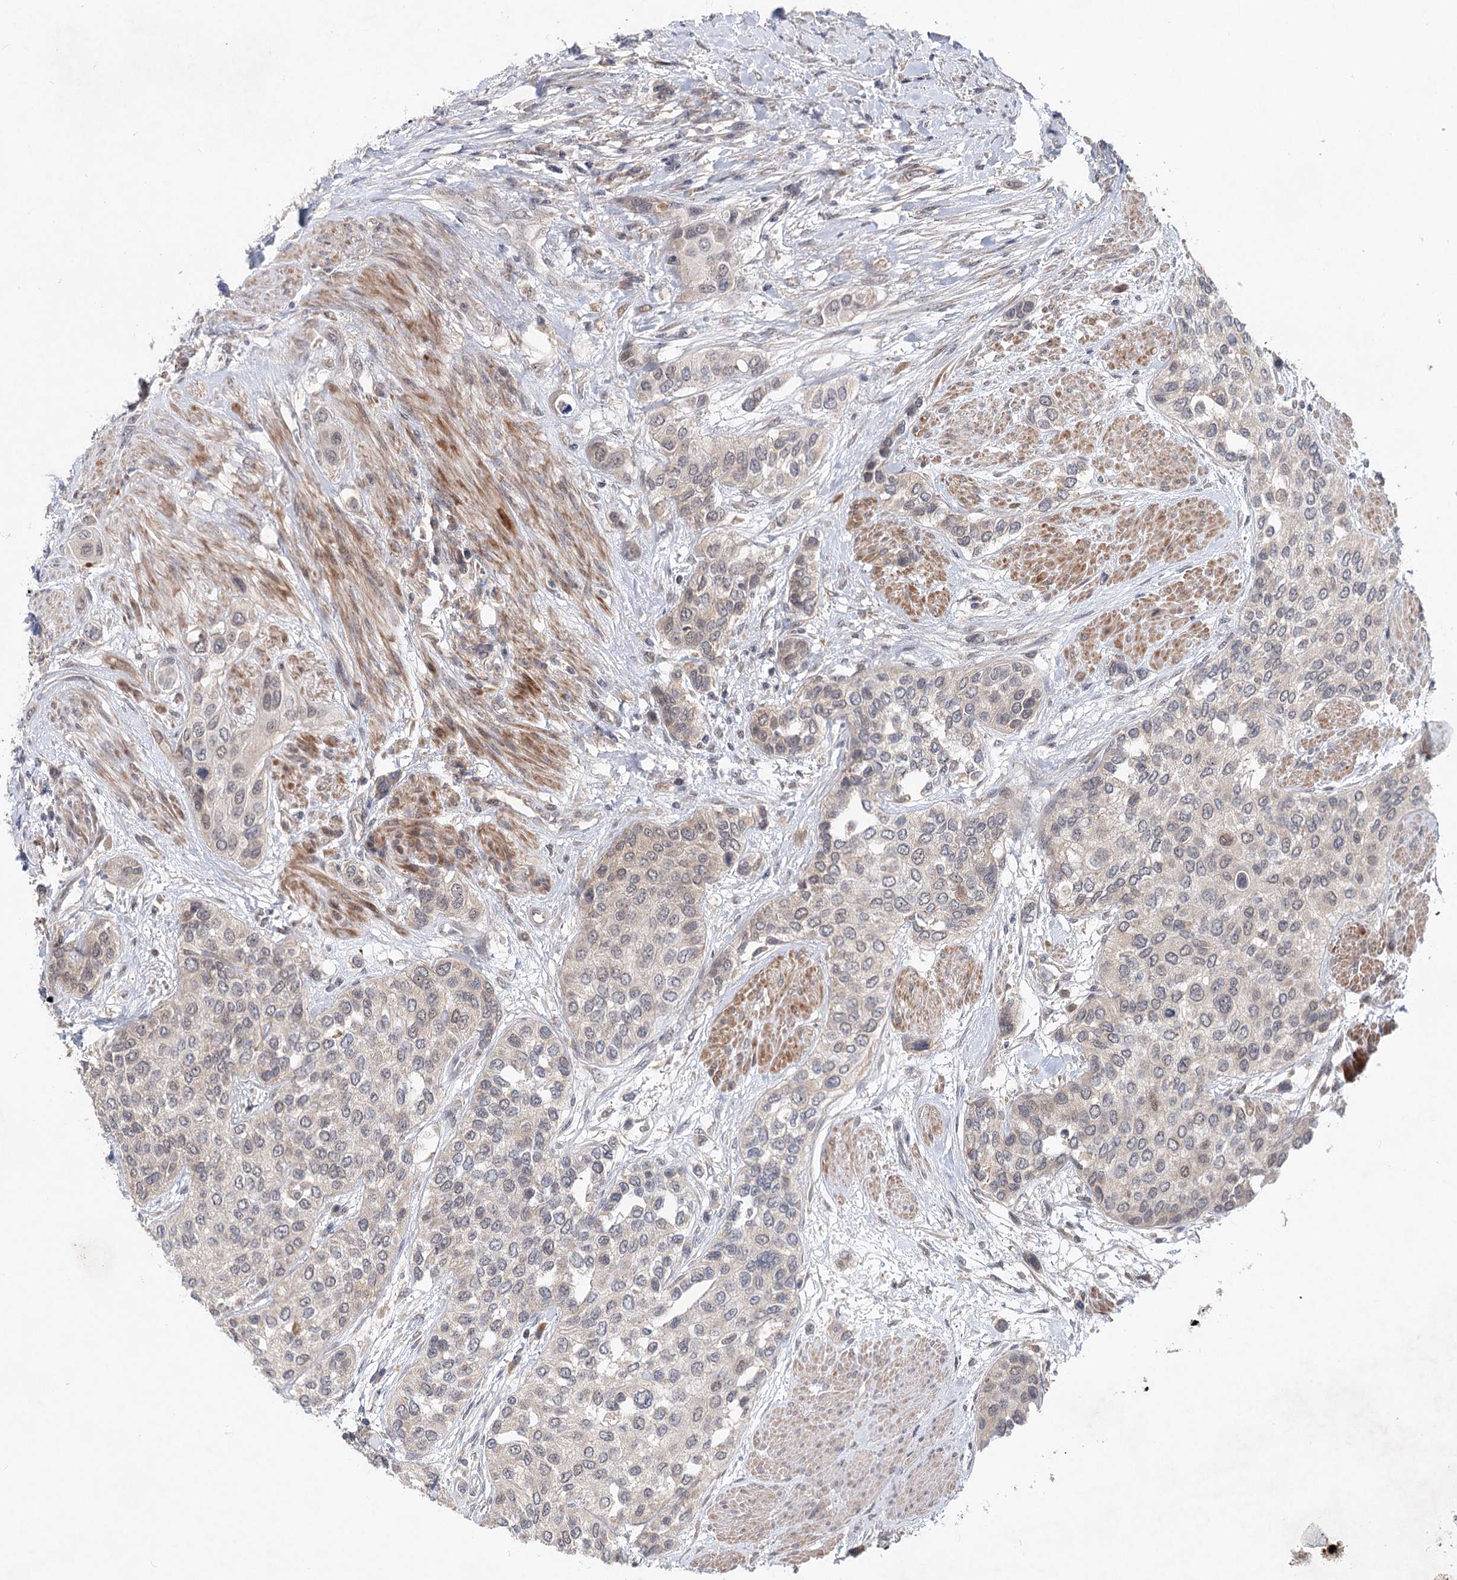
{"staining": {"intensity": "weak", "quantity": "<25%", "location": "nuclear"}, "tissue": "urothelial cancer", "cell_type": "Tumor cells", "image_type": "cancer", "snomed": [{"axis": "morphology", "description": "Normal tissue, NOS"}, {"axis": "morphology", "description": "Urothelial carcinoma, High grade"}, {"axis": "topography", "description": "Vascular tissue"}, {"axis": "topography", "description": "Urinary bladder"}], "caption": "This is a photomicrograph of immunohistochemistry staining of urothelial cancer, which shows no positivity in tumor cells.", "gene": "AP3B1", "patient": {"sex": "female", "age": 56}}